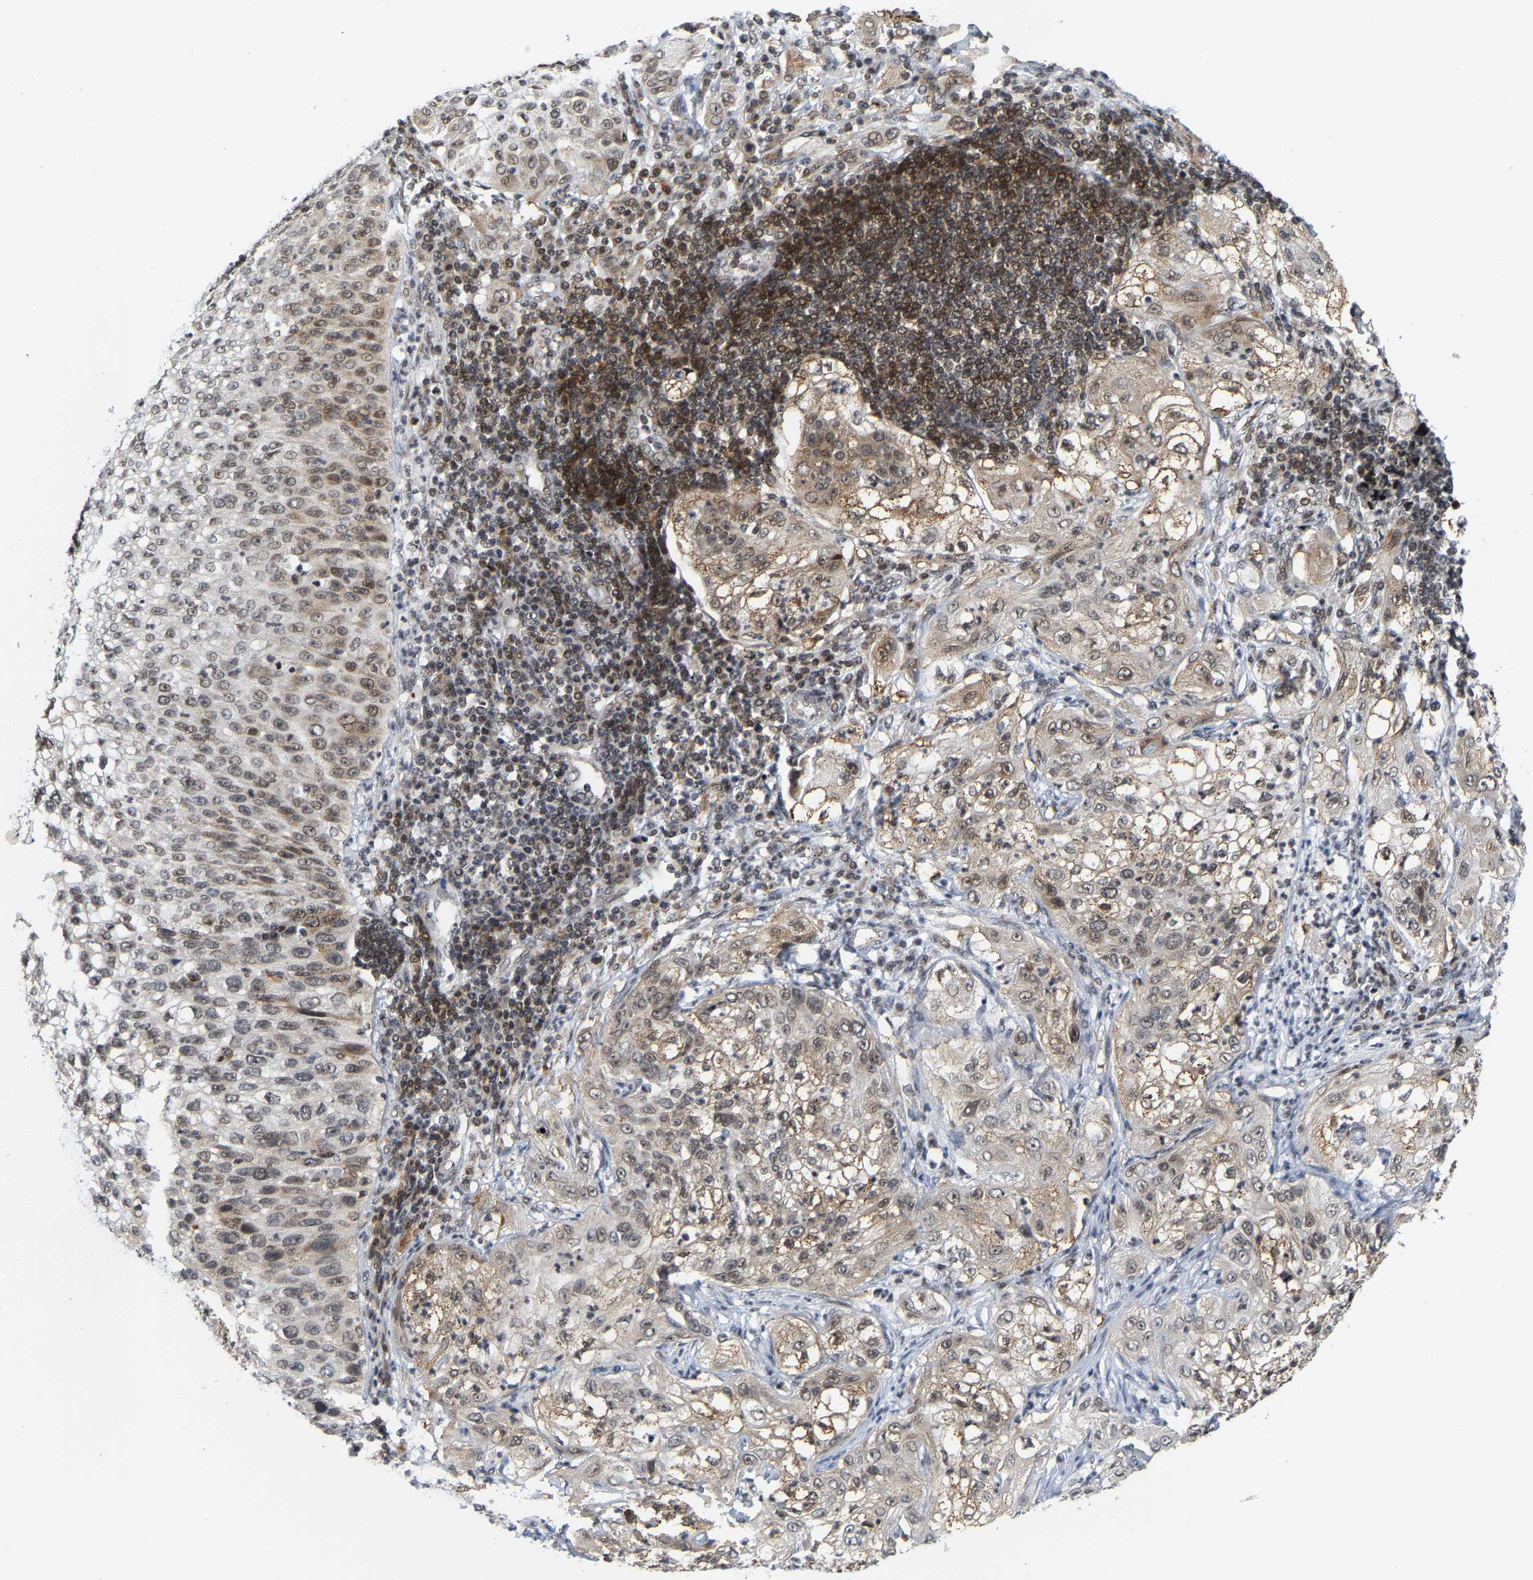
{"staining": {"intensity": "weak", "quantity": ">75%", "location": "cytoplasmic/membranous,nuclear"}, "tissue": "lung cancer", "cell_type": "Tumor cells", "image_type": "cancer", "snomed": [{"axis": "morphology", "description": "Inflammation, NOS"}, {"axis": "morphology", "description": "Squamous cell carcinoma, NOS"}, {"axis": "topography", "description": "Lymph node"}, {"axis": "topography", "description": "Soft tissue"}, {"axis": "topography", "description": "Lung"}], "caption": "IHC (DAB (3,3'-diaminobenzidine)) staining of human lung cancer shows weak cytoplasmic/membranous and nuclear protein staining in approximately >75% of tumor cells.", "gene": "ANKRD6", "patient": {"sex": "male", "age": 66}}